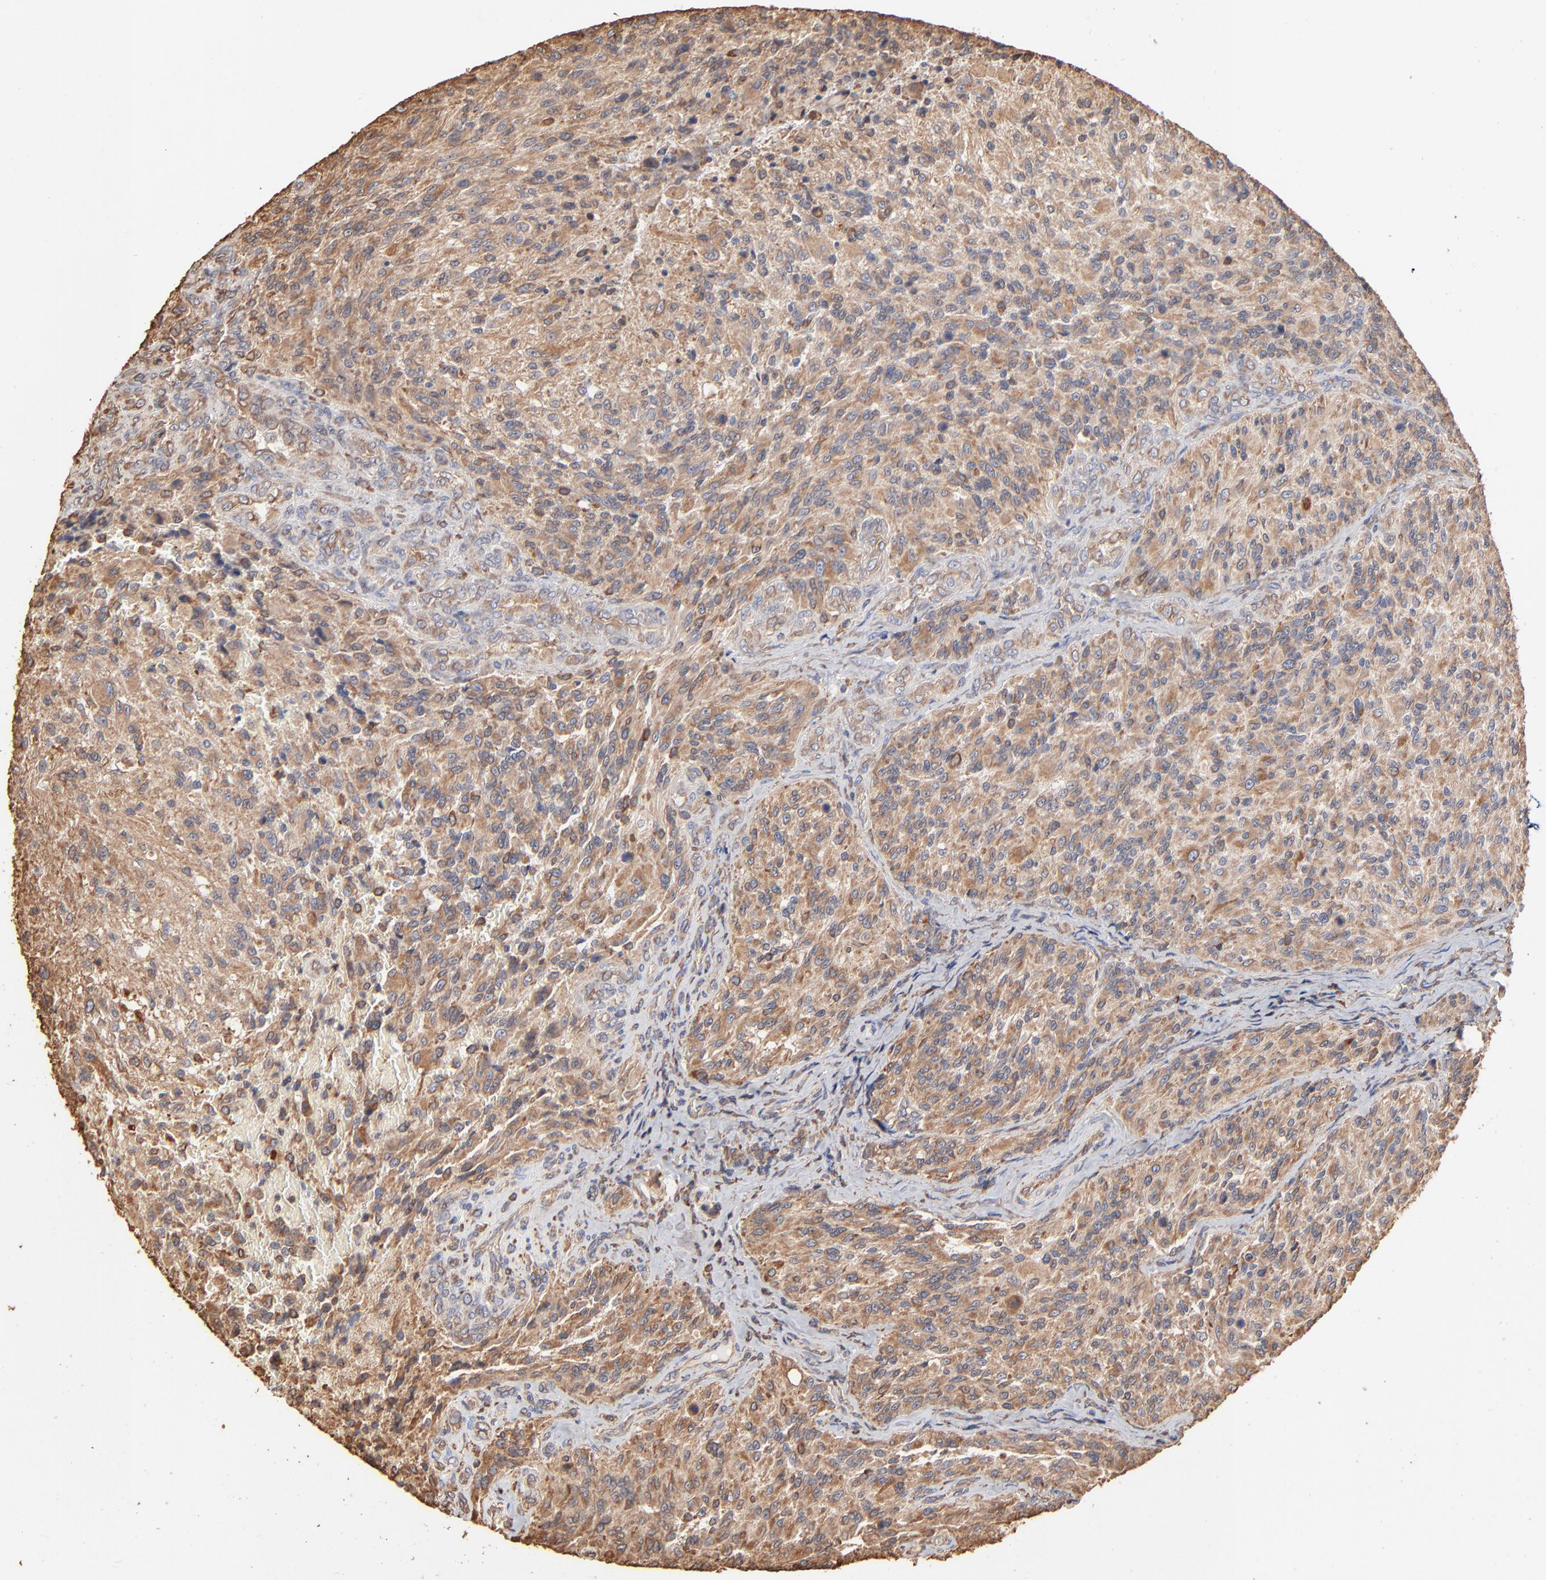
{"staining": {"intensity": "weak", "quantity": ">75%", "location": "cytoplasmic/membranous"}, "tissue": "glioma", "cell_type": "Tumor cells", "image_type": "cancer", "snomed": [{"axis": "morphology", "description": "Normal tissue, NOS"}, {"axis": "morphology", "description": "Glioma, malignant, High grade"}, {"axis": "topography", "description": "Cerebral cortex"}], "caption": "DAB (3,3'-diaminobenzidine) immunohistochemical staining of human malignant high-grade glioma shows weak cytoplasmic/membranous protein staining in about >75% of tumor cells.", "gene": "PDIA3", "patient": {"sex": "male", "age": 56}}